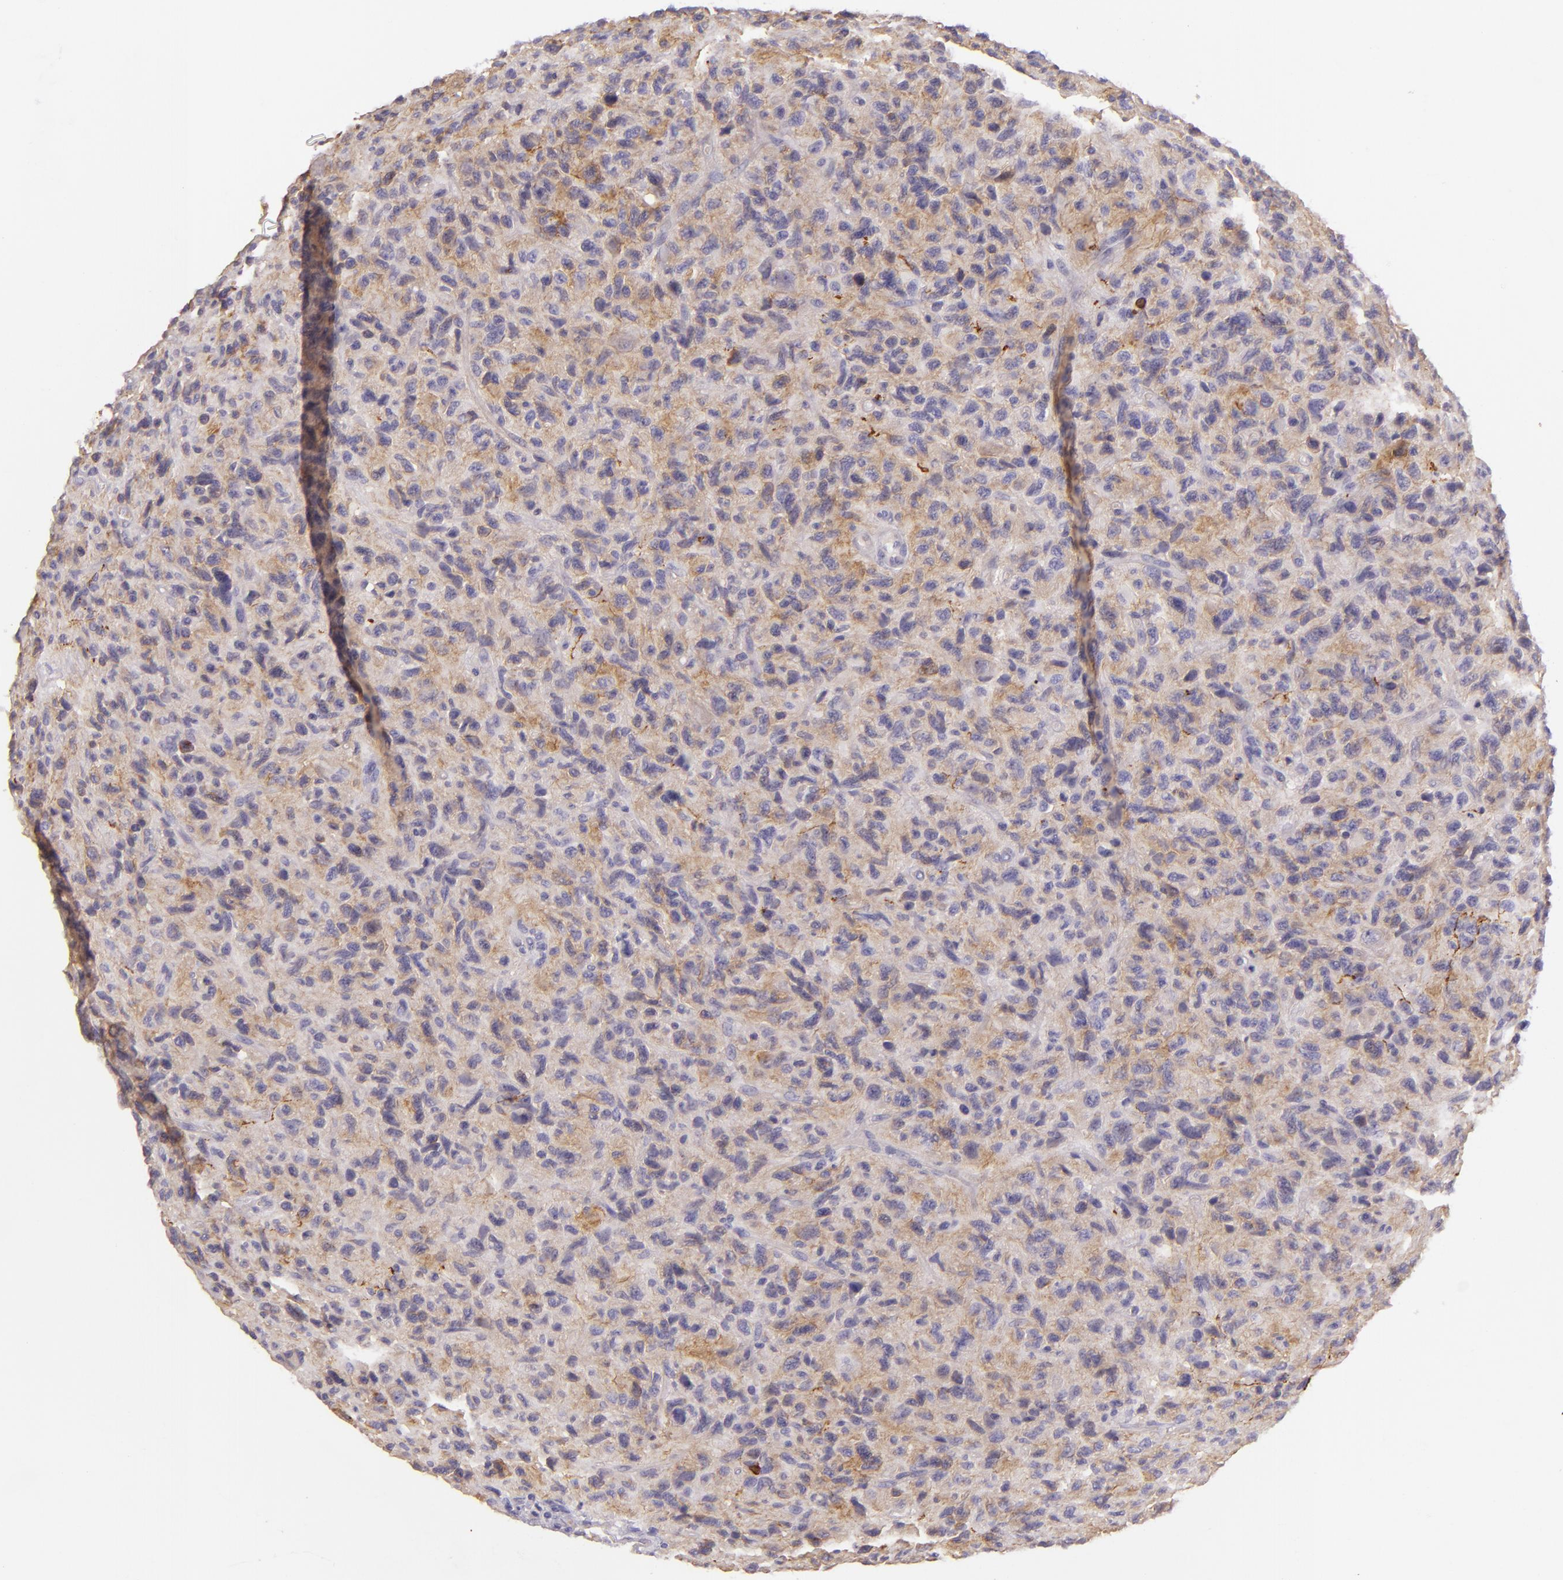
{"staining": {"intensity": "weak", "quantity": "<25%", "location": "cytoplasmic/membranous"}, "tissue": "glioma", "cell_type": "Tumor cells", "image_type": "cancer", "snomed": [{"axis": "morphology", "description": "Glioma, malignant, High grade"}, {"axis": "topography", "description": "Brain"}], "caption": "Immunohistochemistry image of neoplastic tissue: high-grade glioma (malignant) stained with DAB (3,3'-diaminobenzidine) demonstrates no significant protein staining in tumor cells. (IHC, brightfield microscopy, high magnification).", "gene": "ZC3H7B", "patient": {"sex": "female", "age": 60}}